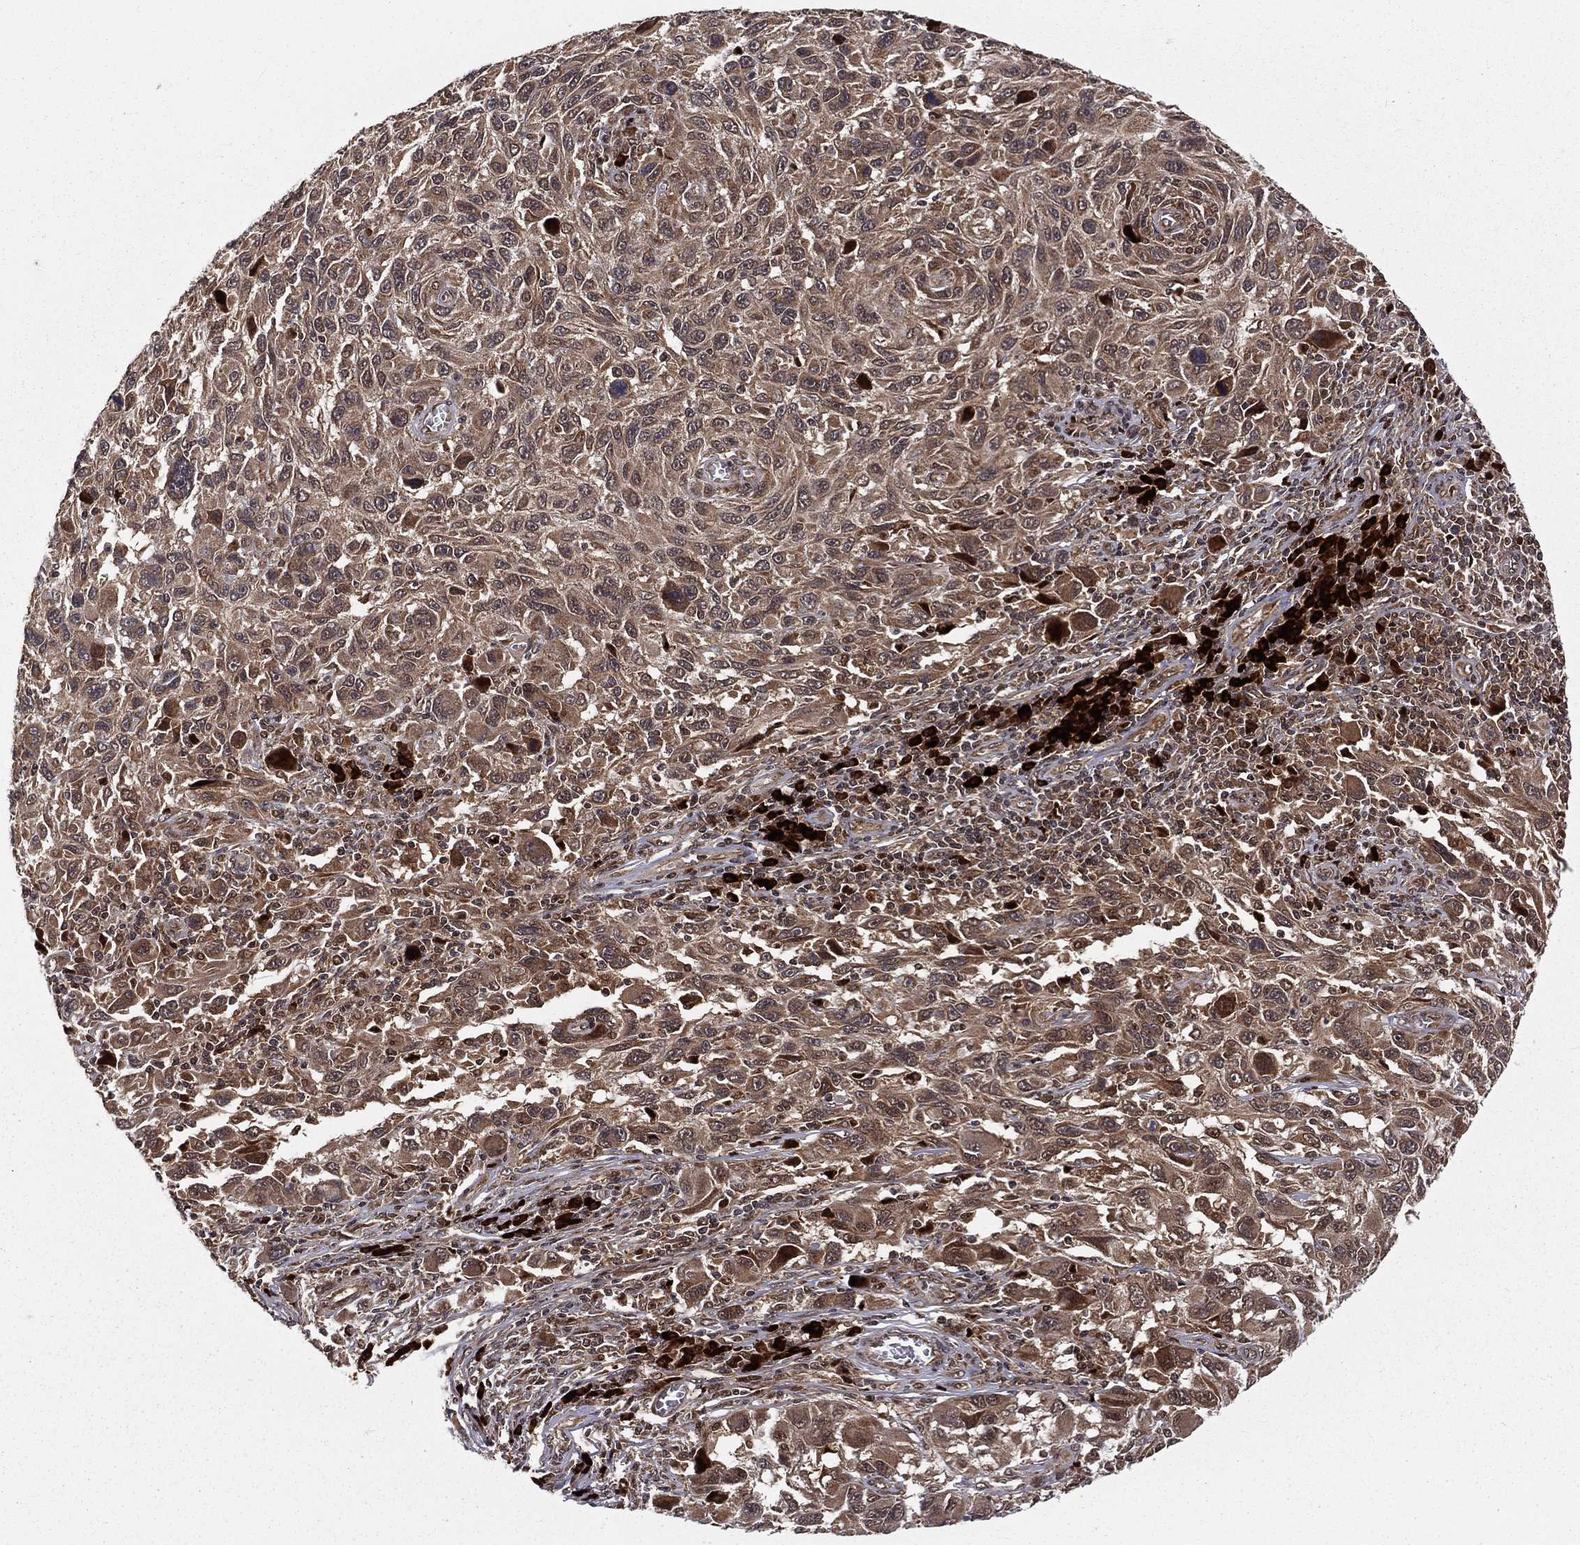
{"staining": {"intensity": "moderate", "quantity": ">75%", "location": "cytoplasmic/membranous"}, "tissue": "melanoma", "cell_type": "Tumor cells", "image_type": "cancer", "snomed": [{"axis": "morphology", "description": "Malignant melanoma, NOS"}, {"axis": "topography", "description": "Skin"}], "caption": "Malignant melanoma stained with a protein marker displays moderate staining in tumor cells.", "gene": "MDM2", "patient": {"sex": "male", "age": 53}}